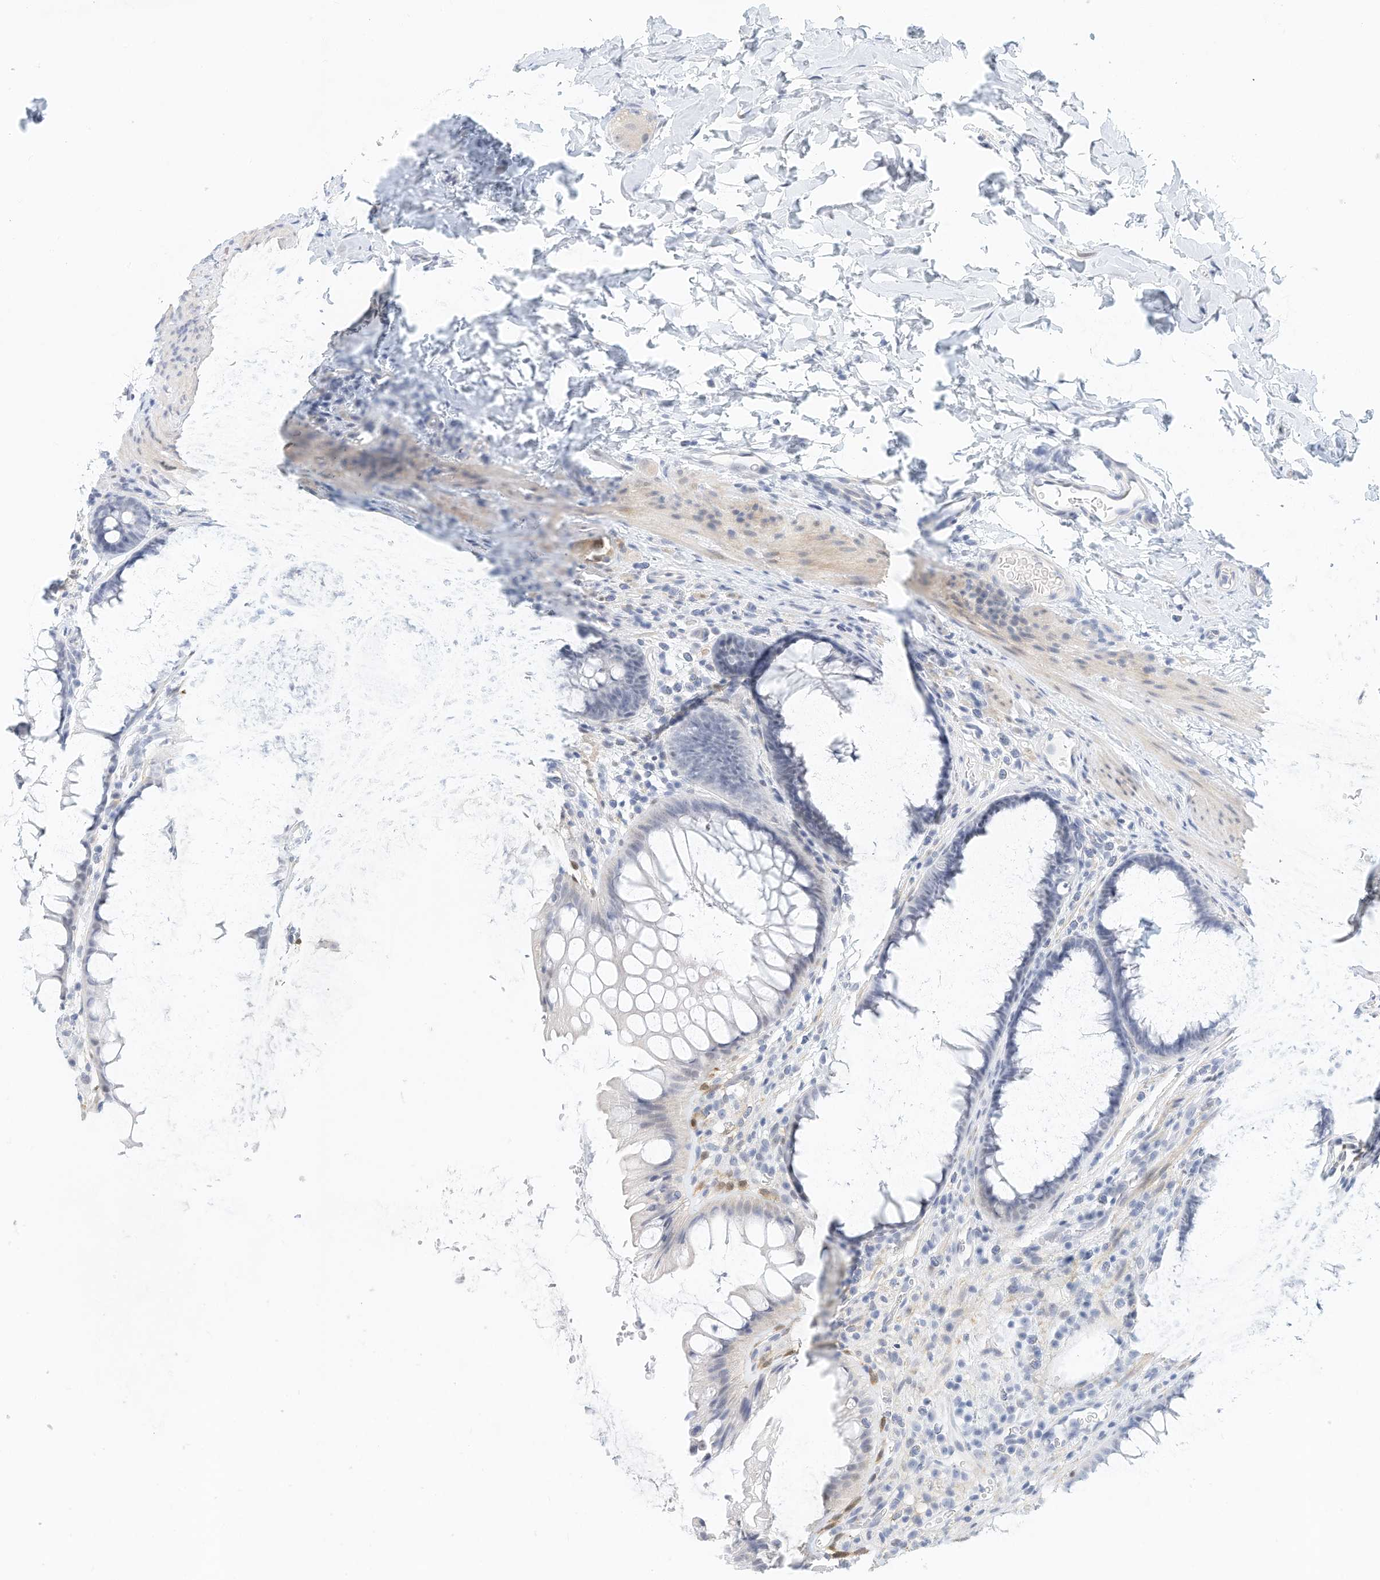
{"staining": {"intensity": "negative", "quantity": "none", "location": "none"}, "tissue": "colon", "cell_type": "Endothelial cells", "image_type": "normal", "snomed": [{"axis": "morphology", "description": "Normal tissue, NOS"}, {"axis": "topography", "description": "Colon"}], "caption": "The immunohistochemistry (IHC) image has no significant expression in endothelial cells of colon.", "gene": "ARHGAP28", "patient": {"sex": "female", "age": 62}}